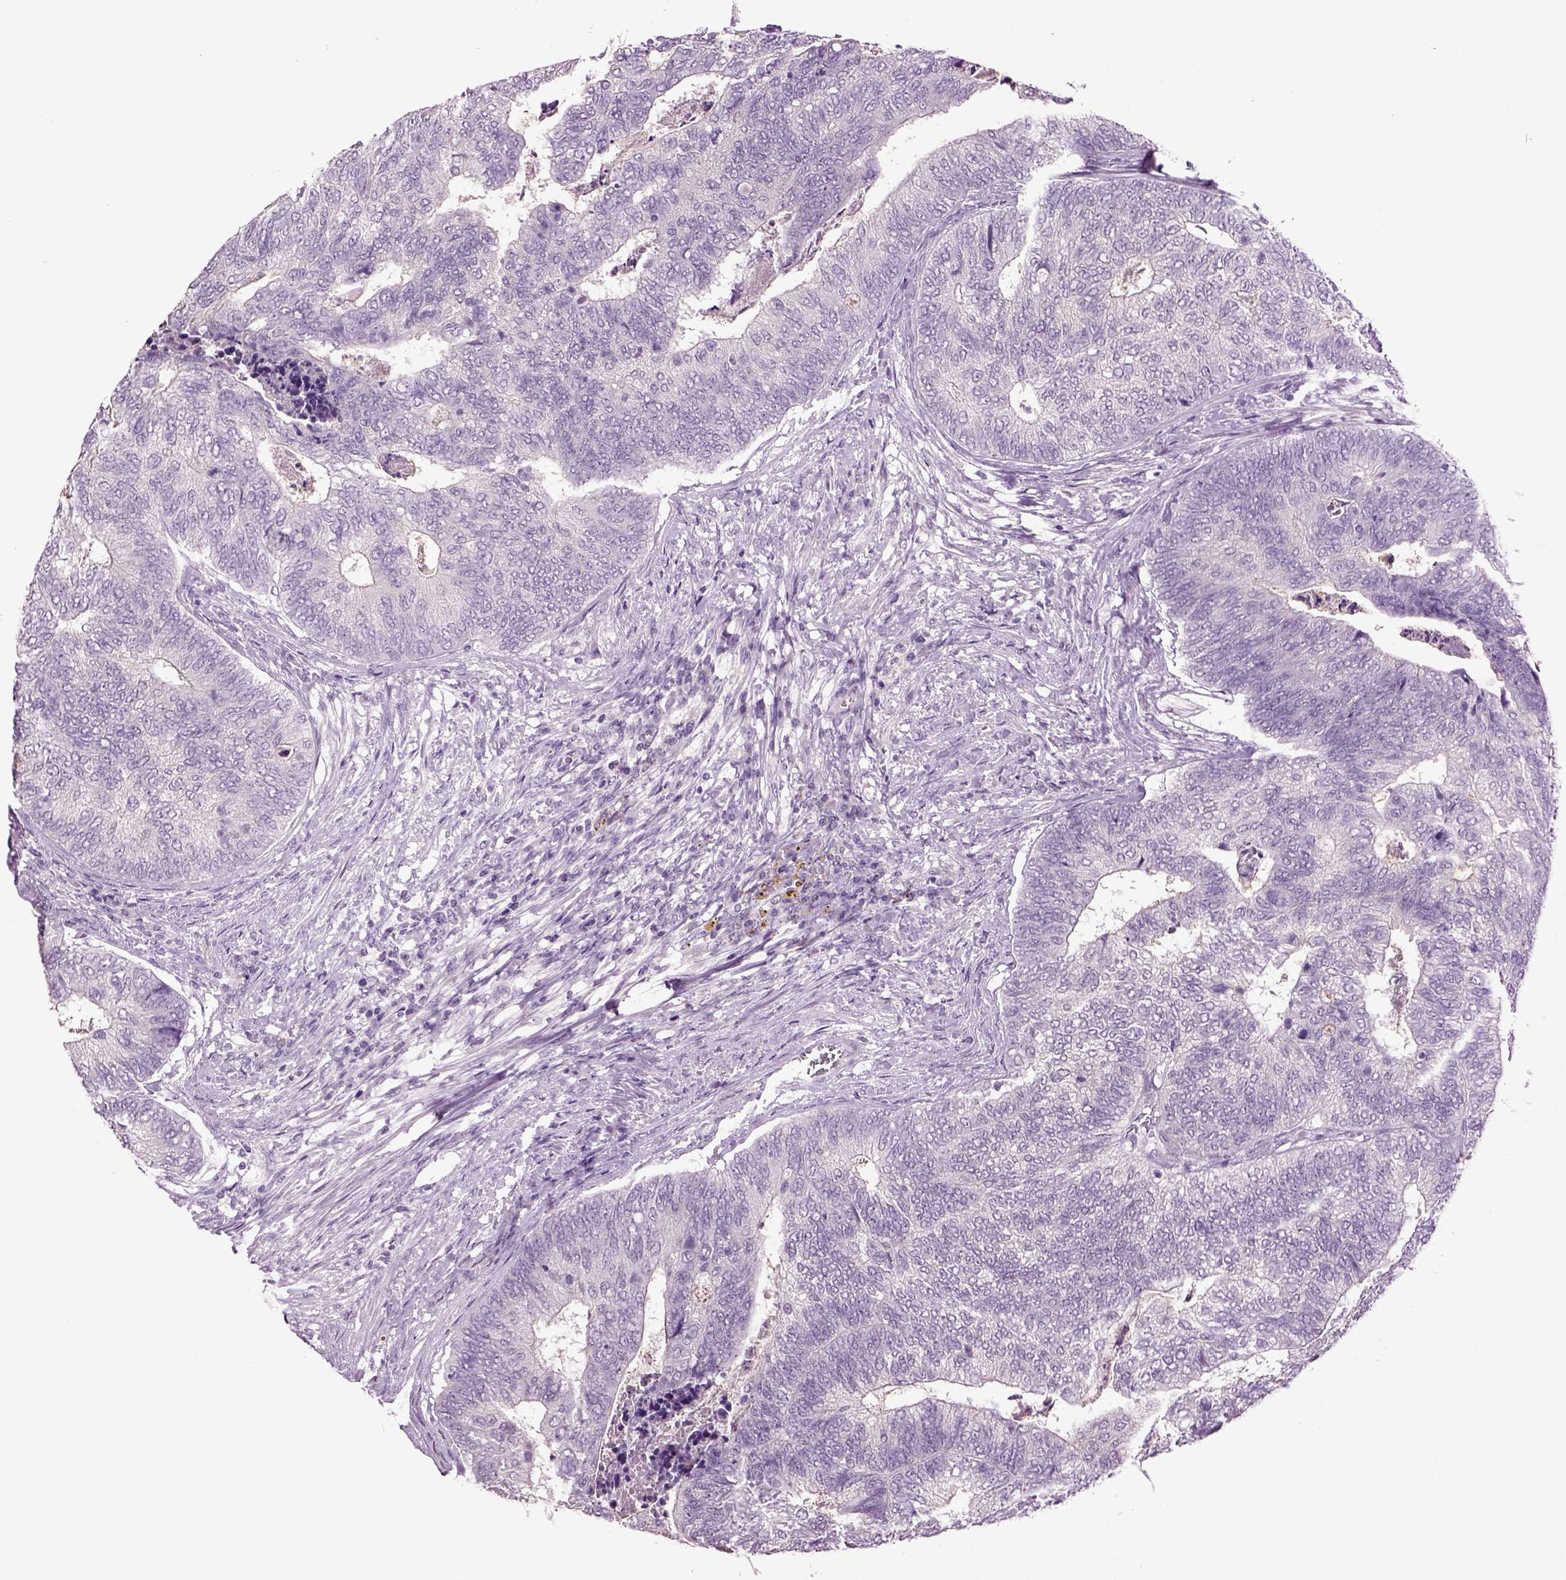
{"staining": {"intensity": "negative", "quantity": "none", "location": "none"}, "tissue": "colorectal cancer", "cell_type": "Tumor cells", "image_type": "cancer", "snomed": [{"axis": "morphology", "description": "Adenocarcinoma, NOS"}, {"axis": "topography", "description": "Colon"}], "caption": "This image is of colorectal cancer stained with immunohistochemistry to label a protein in brown with the nuclei are counter-stained blue. There is no positivity in tumor cells.", "gene": "SLC17A6", "patient": {"sex": "female", "age": 67}}